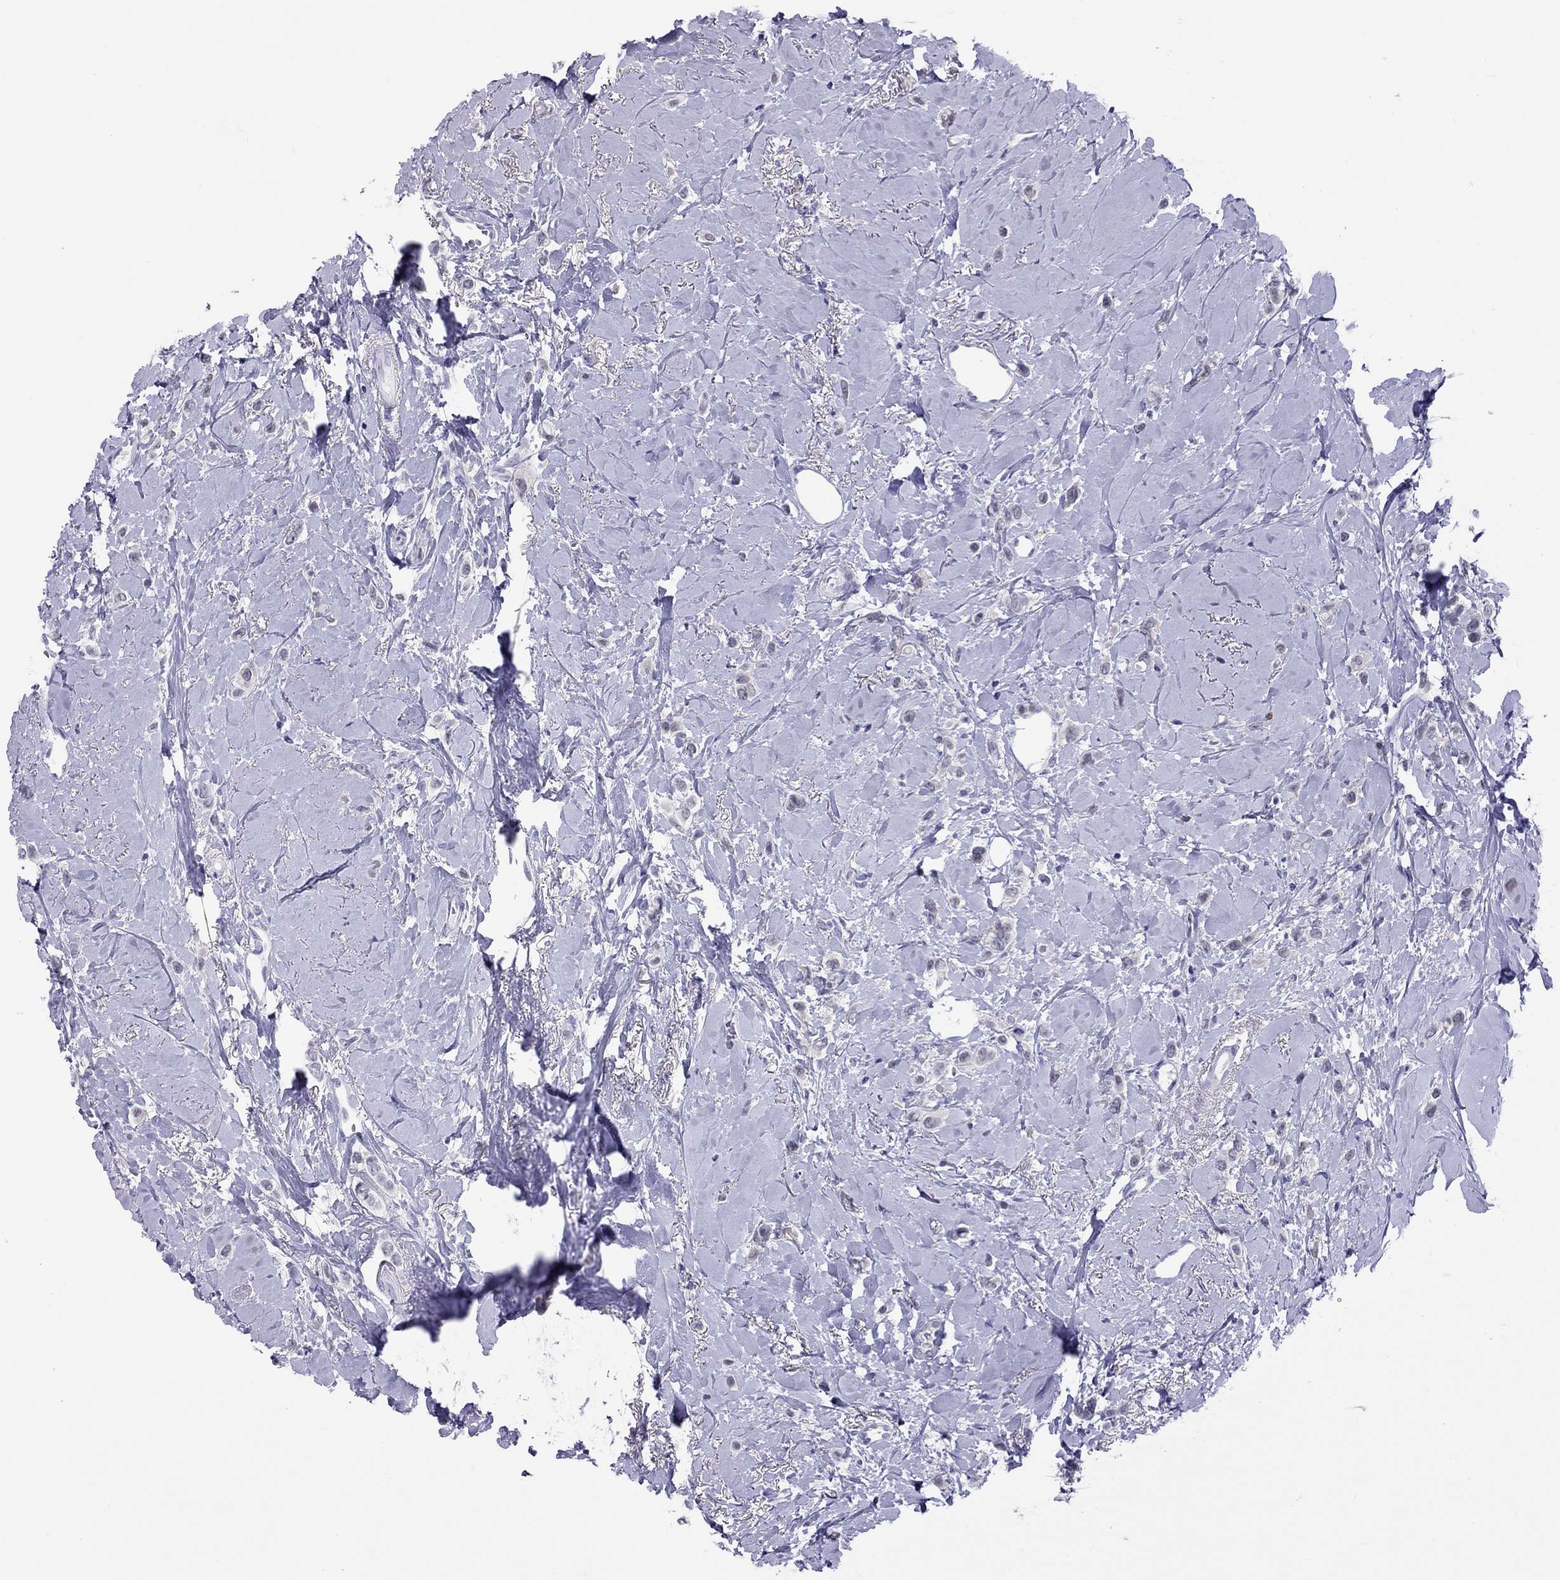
{"staining": {"intensity": "negative", "quantity": "none", "location": "none"}, "tissue": "breast cancer", "cell_type": "Tumor cells", "image_type": "cancer", "snomed": [{"axis": "morphology", "description": "Lobular carcinoma"}, {"axis": "topography", "description": "Breast"}], "caption": "An immunohistochemistry (IHC) micrograph of breast lobular carcinoma is shown. There is no staining in tumor cells of breast lobular carcinoma. (Immunohistochemistry, brightfield microscopy, high magnification).", "gene": "CHRNB3", "patient": {"sex": "female", "age": 66}}